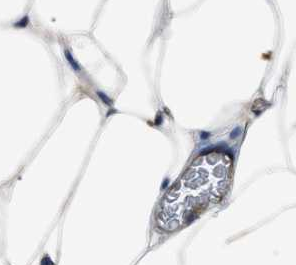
{"staining": {"intensity": "negative", "quantity": "none", "location": "none"}, "tissue": "adipose tissue", "cell_type": "Adipocytes", "image_type": "normal", "snomed": [{"axis": "morphology", "description": "Normal tissue, NOS"}, {"axis": "topography", "description": "Breast"}, {"axis": "topography", "description": "Soft tissue"}], "caption": "IHC of normal adipose tissue displays no staining in adipocytes.", "gene": "SGCZ", "patient": {"sex": "female", "age": 75}}